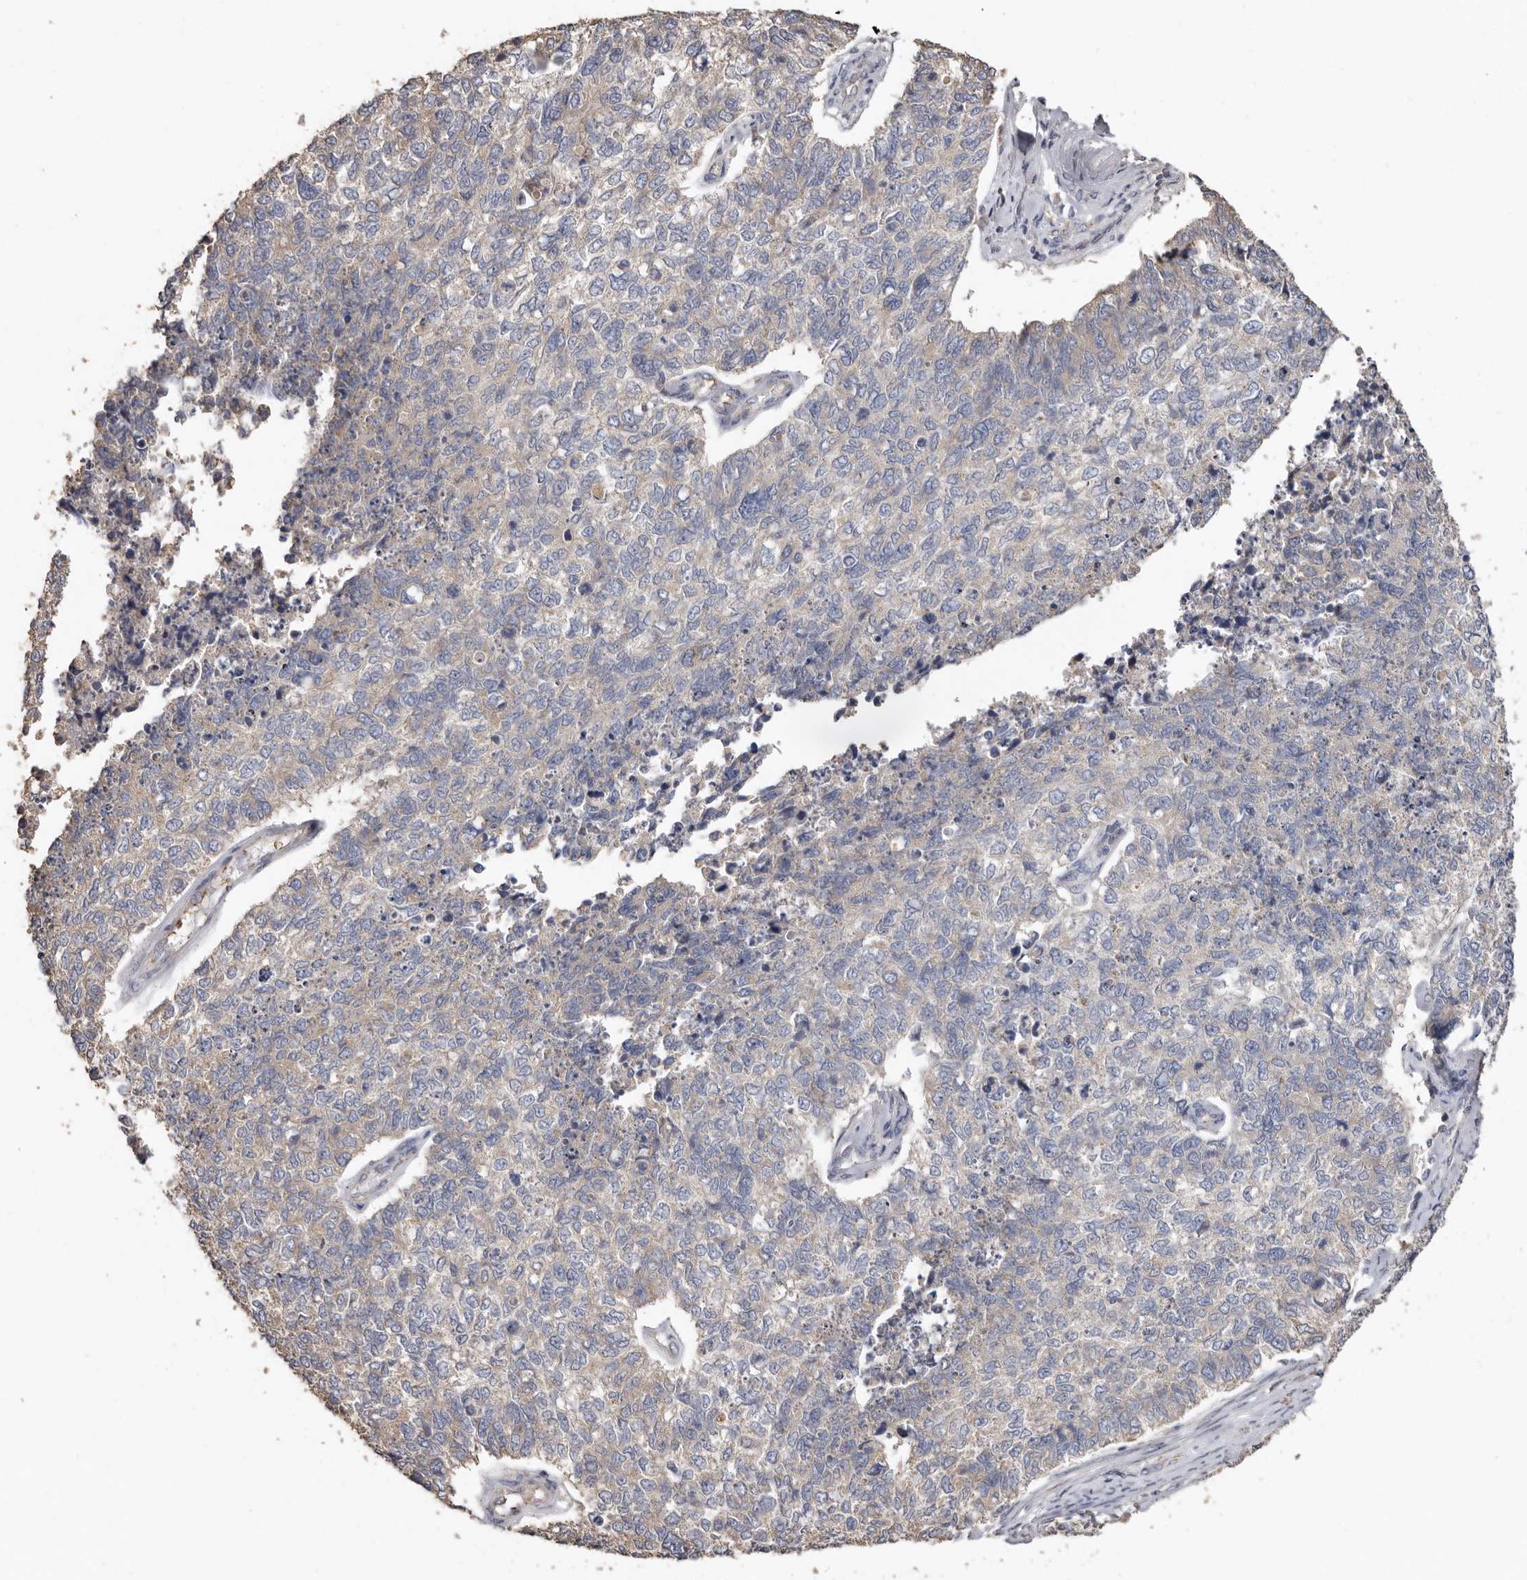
{"staining": {"intensity": "weak", "quantity": "<25%", "location": "cytoplasmic/membranous"}, "tissue": "cervical cancer", "cell_type": "Tumor cells", "image_type": "cancer", "snomed": [{"axis": "morphology", "description": "Squamous cell carcinoma, NOS"}, {"axis": "topography", "description": "Cervix"}], "caption": "IHC histopathology image of cervical squamous cell carcinoma stained for a protein (brown), which exhibits no positivity in tumor cells.", "gene": "FLCN", "patient": {"sex": "female", "age": 63}}